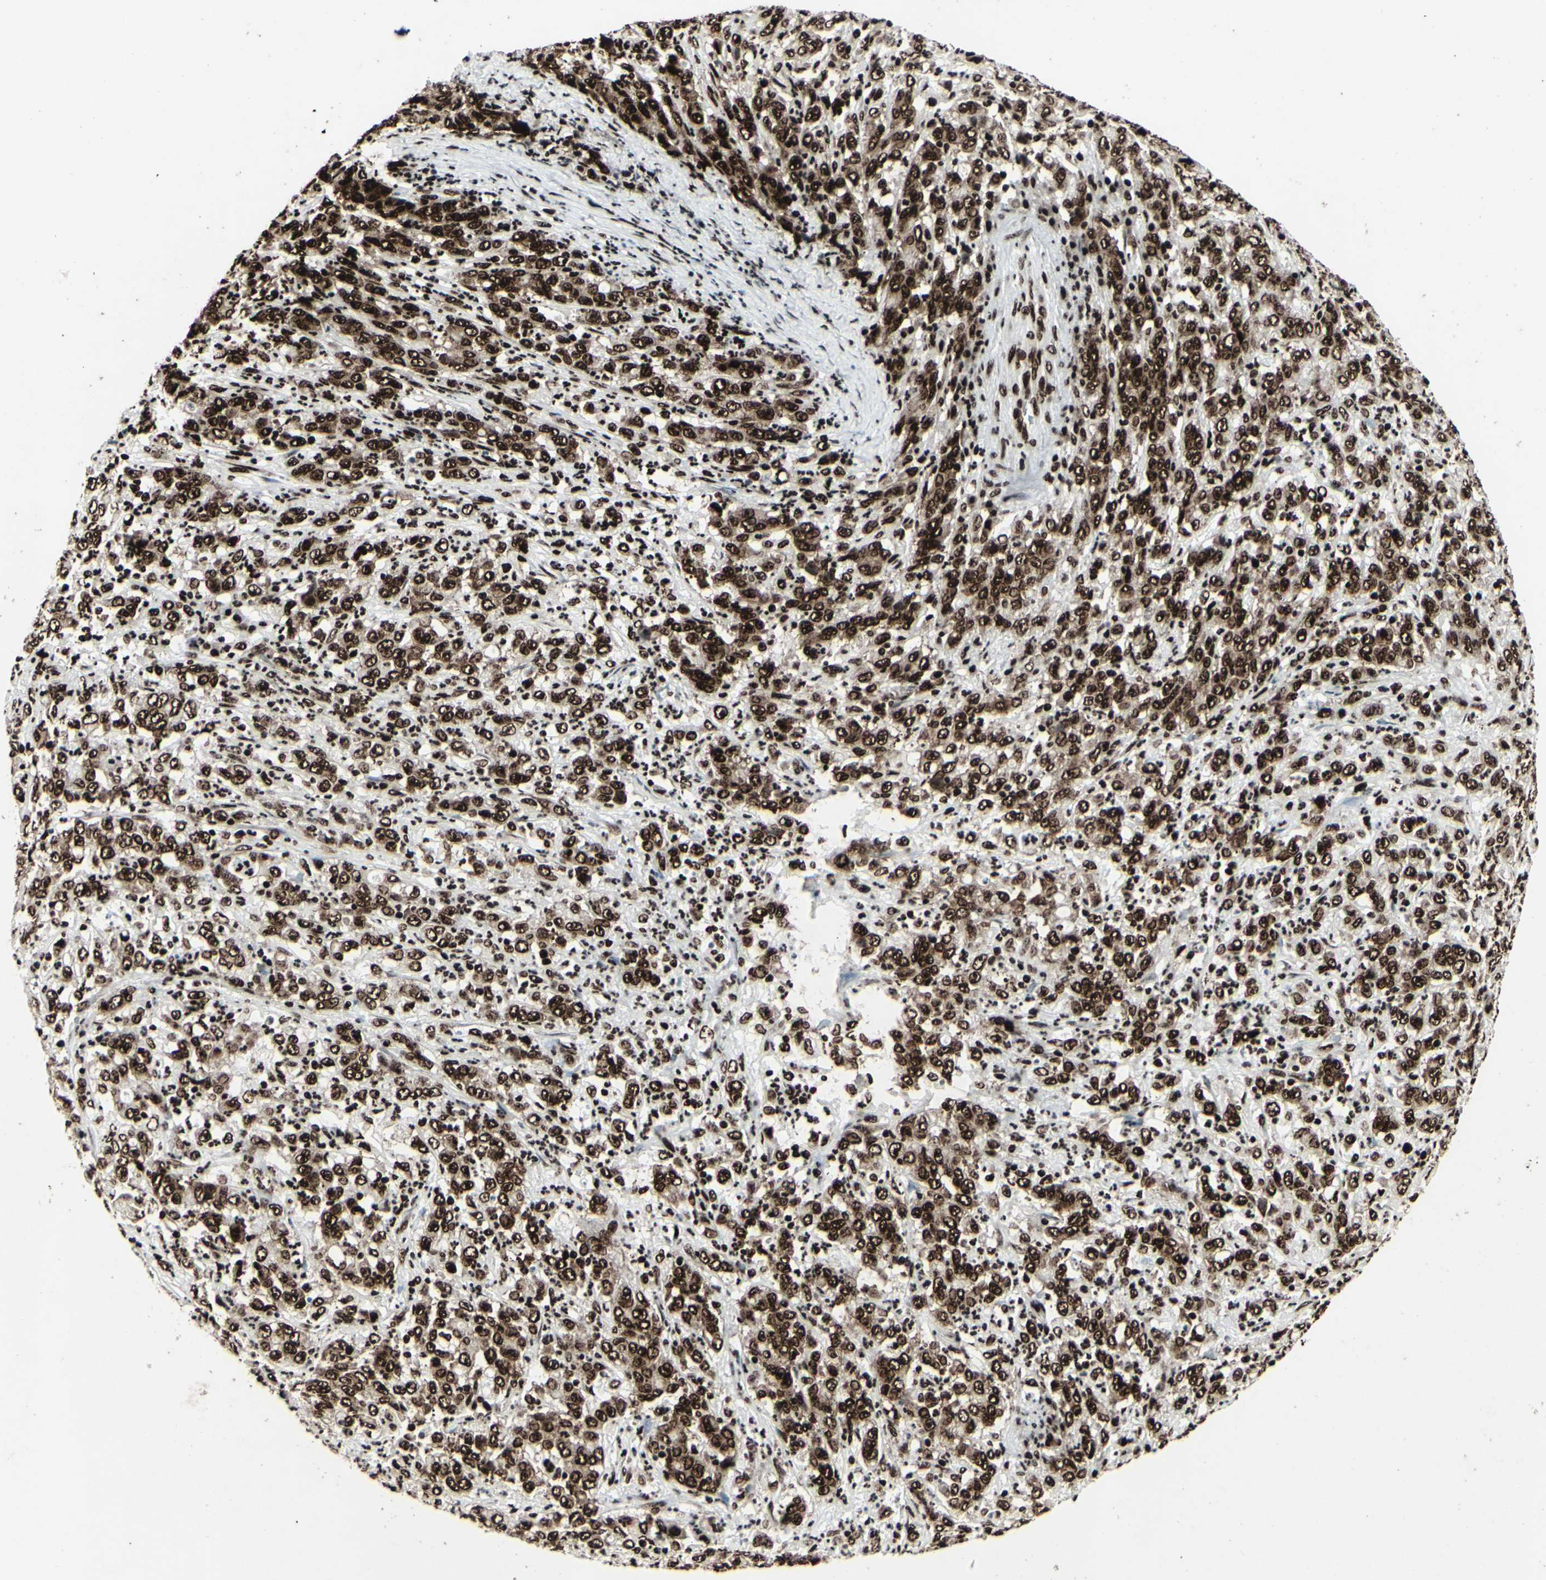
{"staining": {"intensity": "strong", "quantity": ">75%", "location": "cytoplasmic/membranous,nuclear"}, "tissue": "stomach cancer", "cell_type": "Tumor cells", "image_type": "cancer", "snomed": [{"axis": "morphology", "description": "Adenocarcinoma, NOS"}, {"axis": "topography", "description": "Stomach, lower"}], "caption": "Strong cytoplasmic/membranous and nuclear staining is present in approximately >75% of tumor cells in stomach adenocarcinoma. The staining was performed using DAB, with brown indicating positive protein expression. Nuclei are stained blue with hematoxylin.", "gene": "U2AF2", "patient": {"sex": "female", "age": 71}}